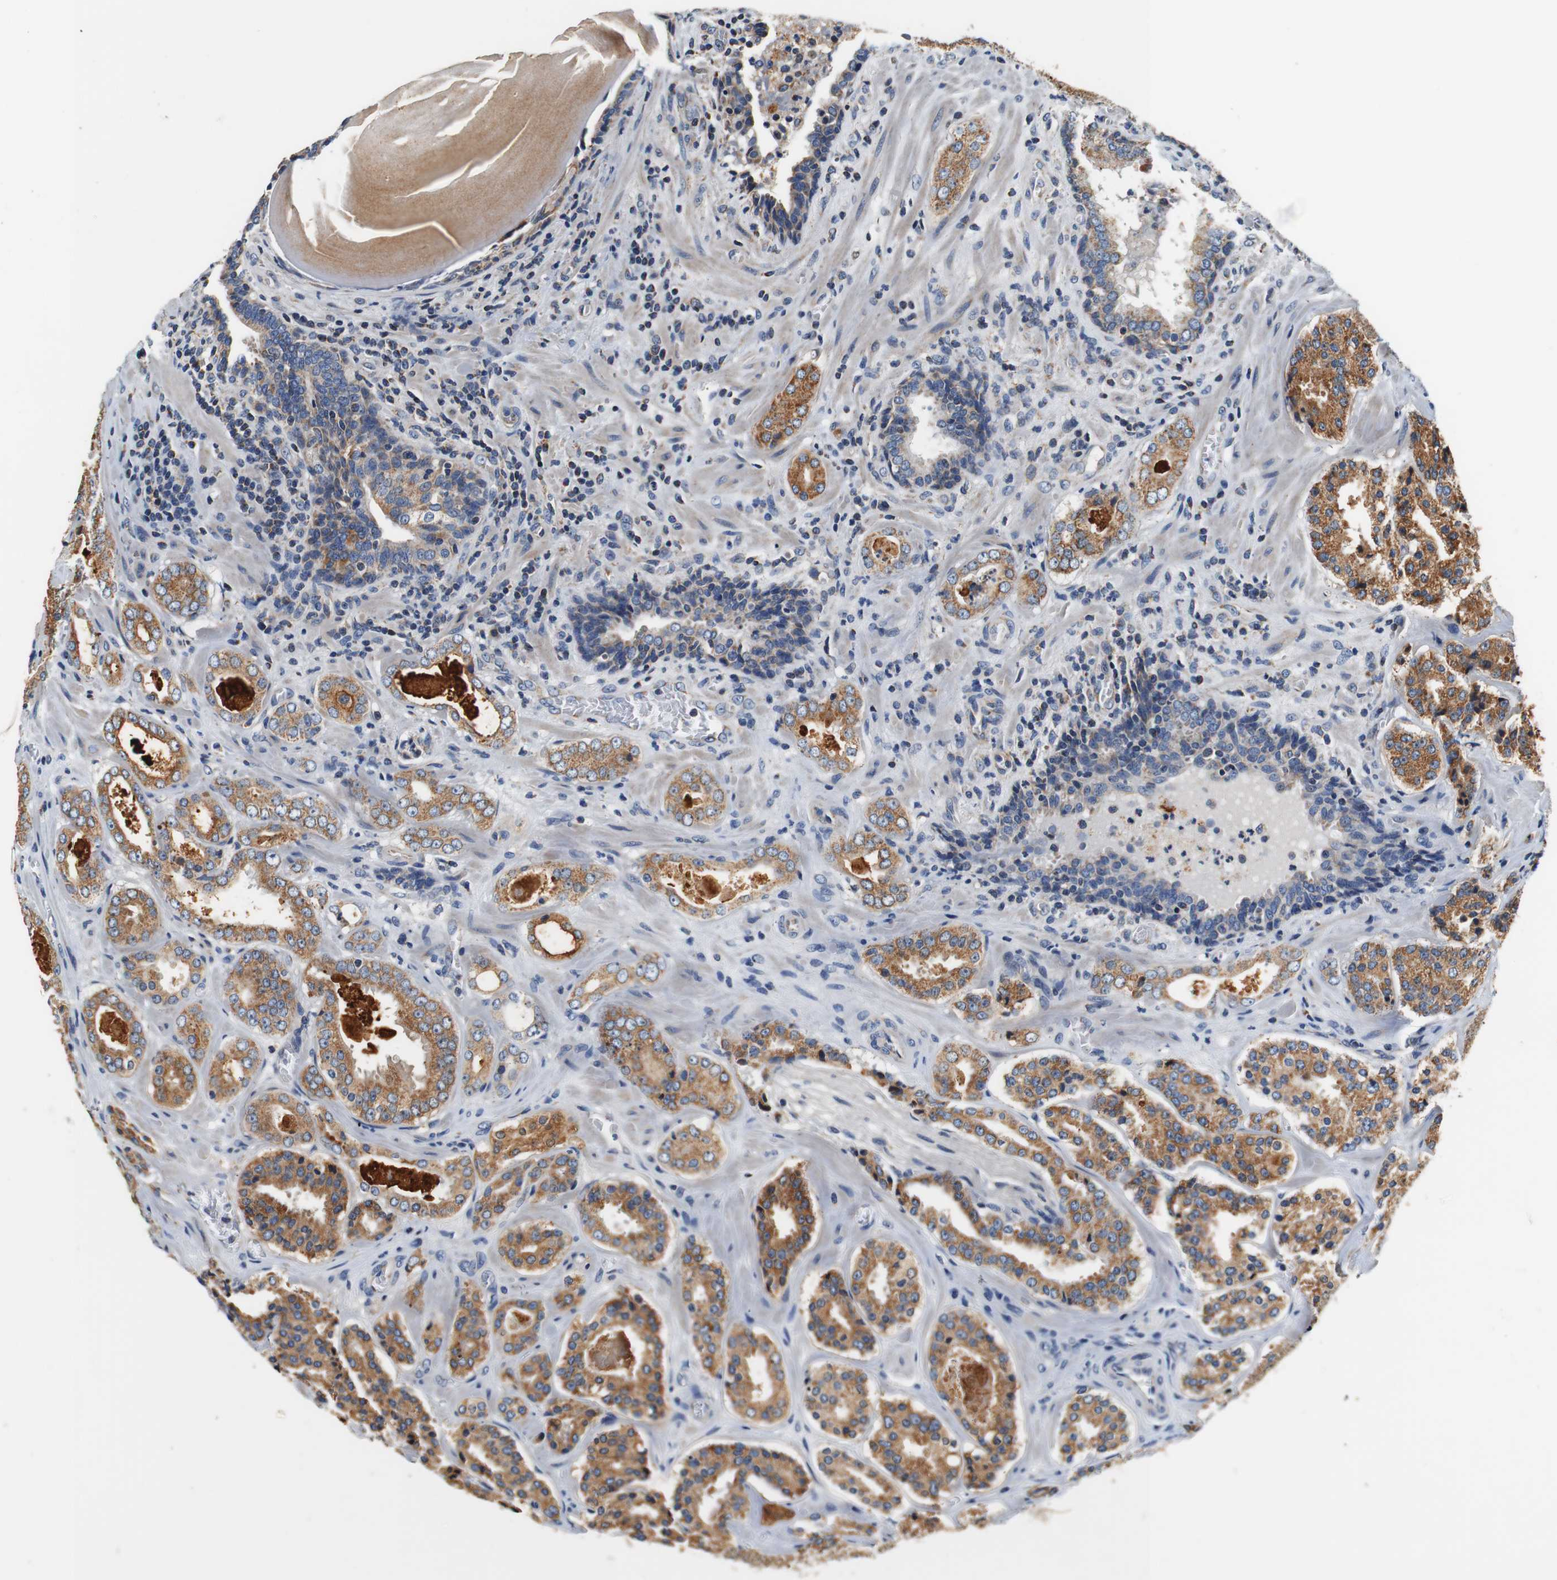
{"staining": {"intensity": "moderate", "quantity": ">75%", "location": "cytoplasmic/membranous"}, "tissue": "prostate cancer", "cell_type": "Tumor cells", "image_type": "cancer", "snomed": [{"axis": "morphology", "description": "Adenocarcinoma, High grade"}, {"axis": "topography", "description": "Prostate"}], "caption": "This is an image of IHC staining of prostate cancer (high-grade adenocarcinoma), which shows moderate positivity in the cytoplasmic/membranous of tumor cells.", "gene": "LRP4", "patient": {"sex": "male", "age": 60}}